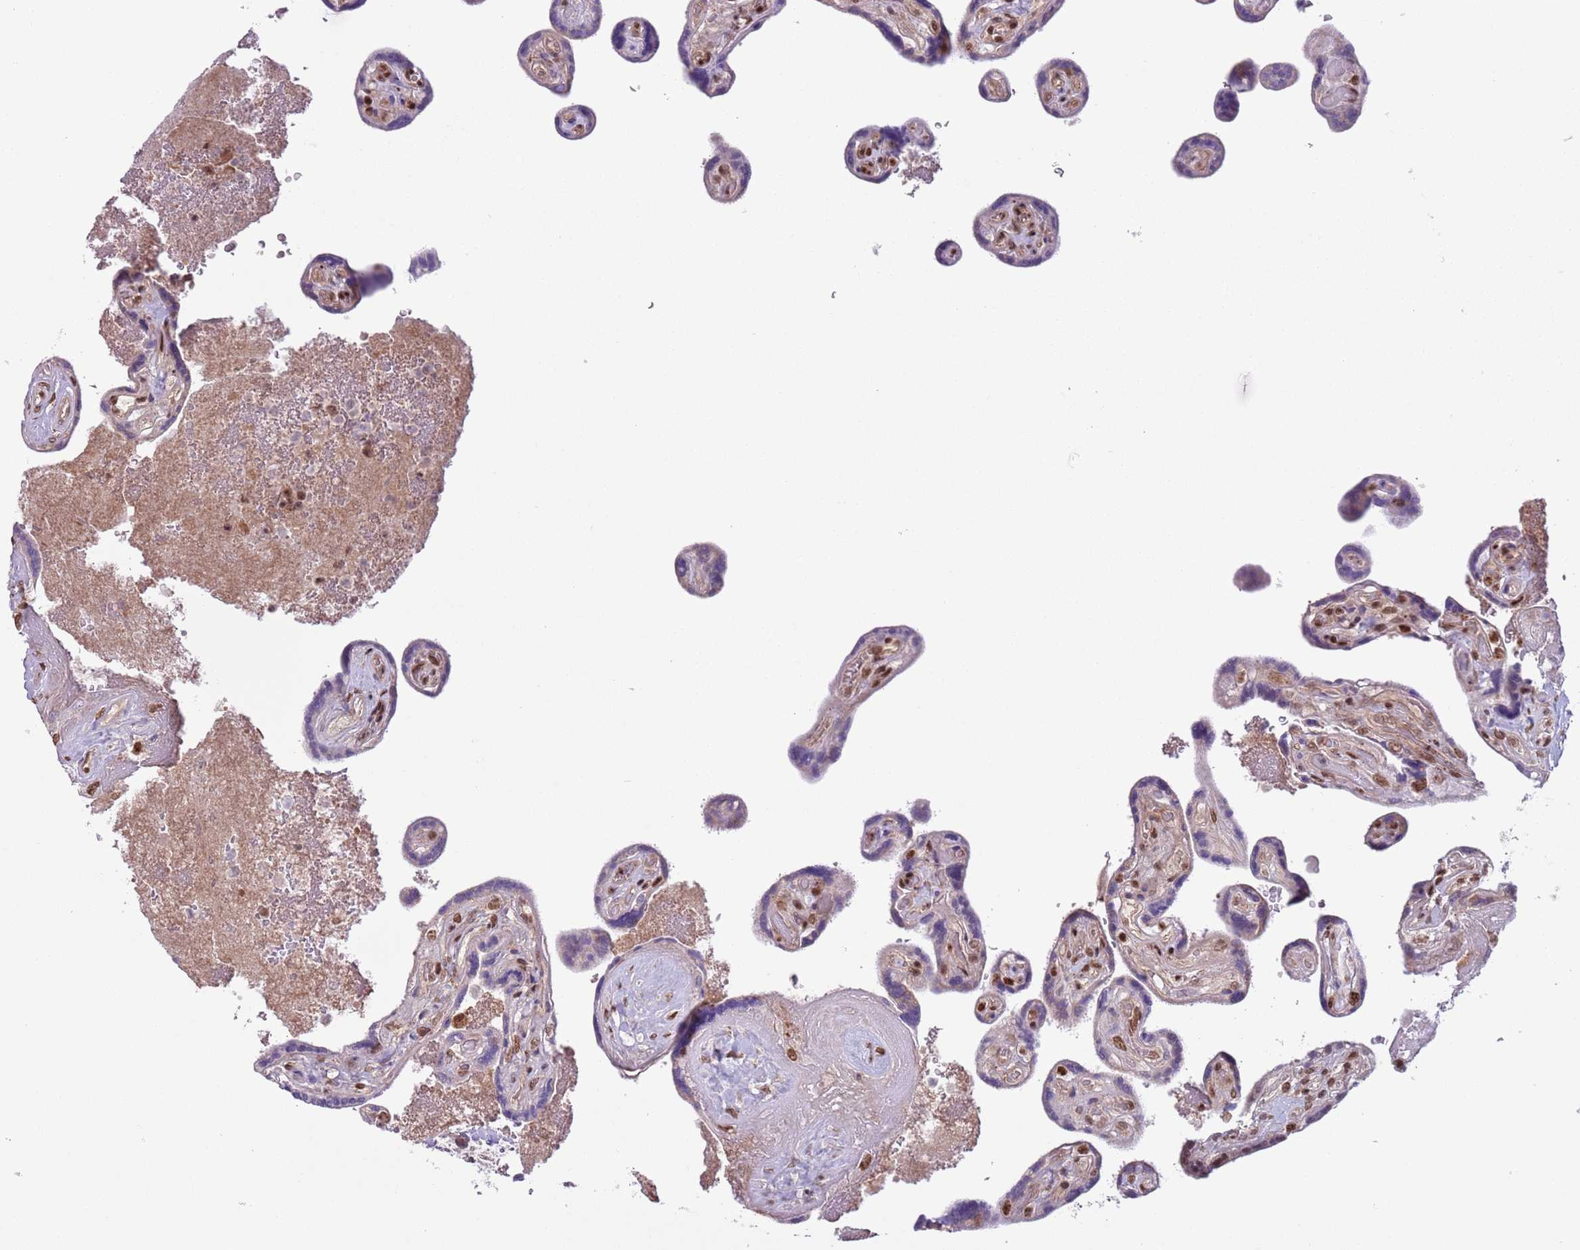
{"staining": {"intensity": "negative", "quantity": "none", "location": "none"}, "tissue": "placenta", "cell_type": "Trophoblastic cells", "image_type": "normal", "snomed": [{"axis": "morphology", "description": "Normal tissue, NOS"}, {"axis": "topography", "description": "Placenta"}], "caption": "This is an IHC histopathology image of unremarkable human placenta. There is no staining in trophoblastic cells.", "gene": "SIPA1L3", "patient": {"sex": "female", "age": 32}}